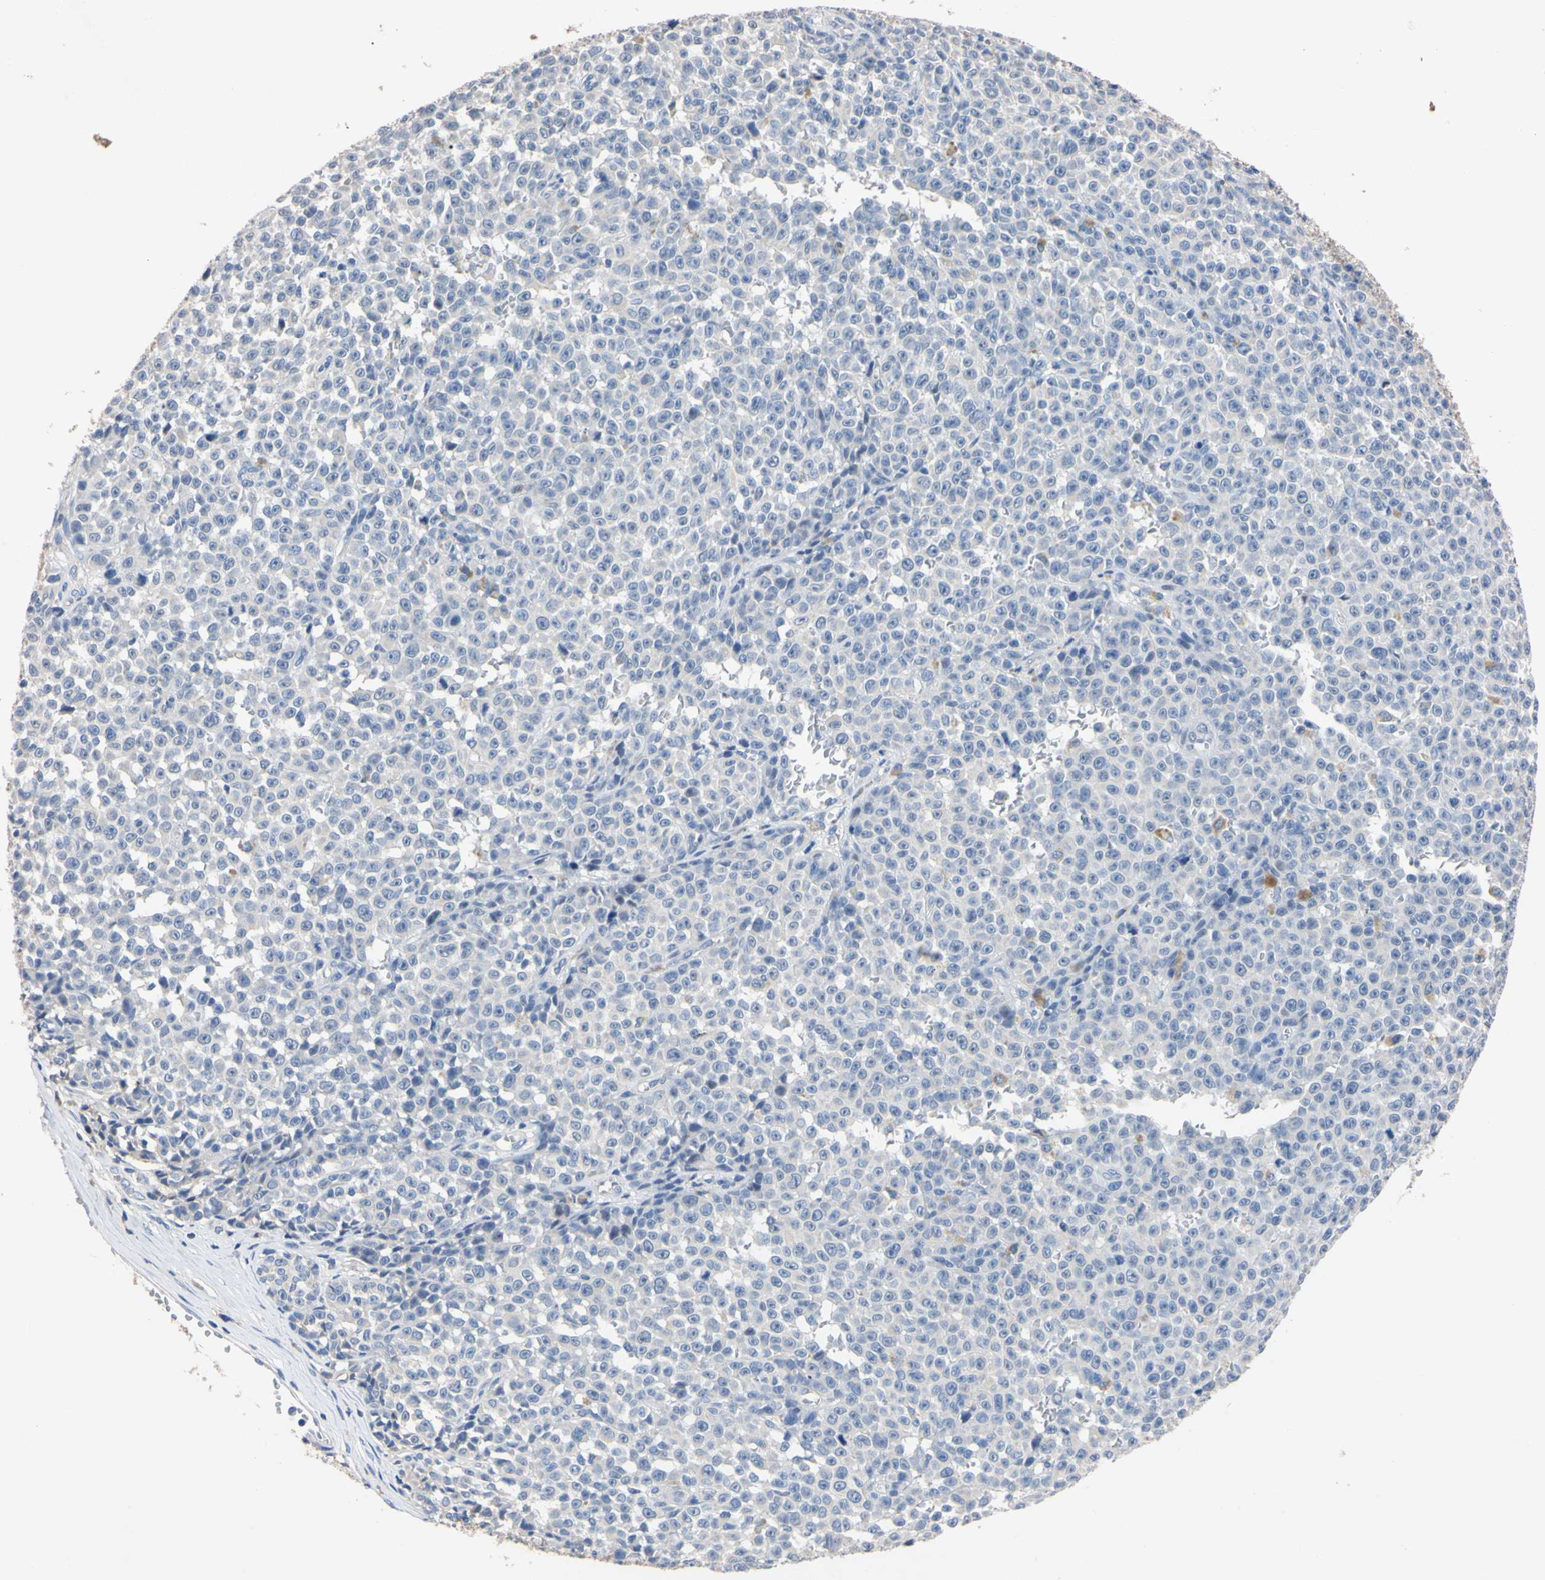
{"staining": {"intensity": "negative", "quantity": "none", "location": "none"}, "tissue": "melanoma", "cell_type": "Tumor cells", "image_type": "cancer", "snomed": [{"axis": "morphology", "description": "Malignant melanoma, NOS"}, {"axis": "topography", "description": "Skin"}], "caption": "Immunohistochemistry of human malignant melanoma exhibits no positivity in tumor cells. The staining is performed using DAB brown chromogen with nuclei counter-stained in using hematoxylin.", "gene": "PNKD", "patient": {"sex": "female", "age": 82}}